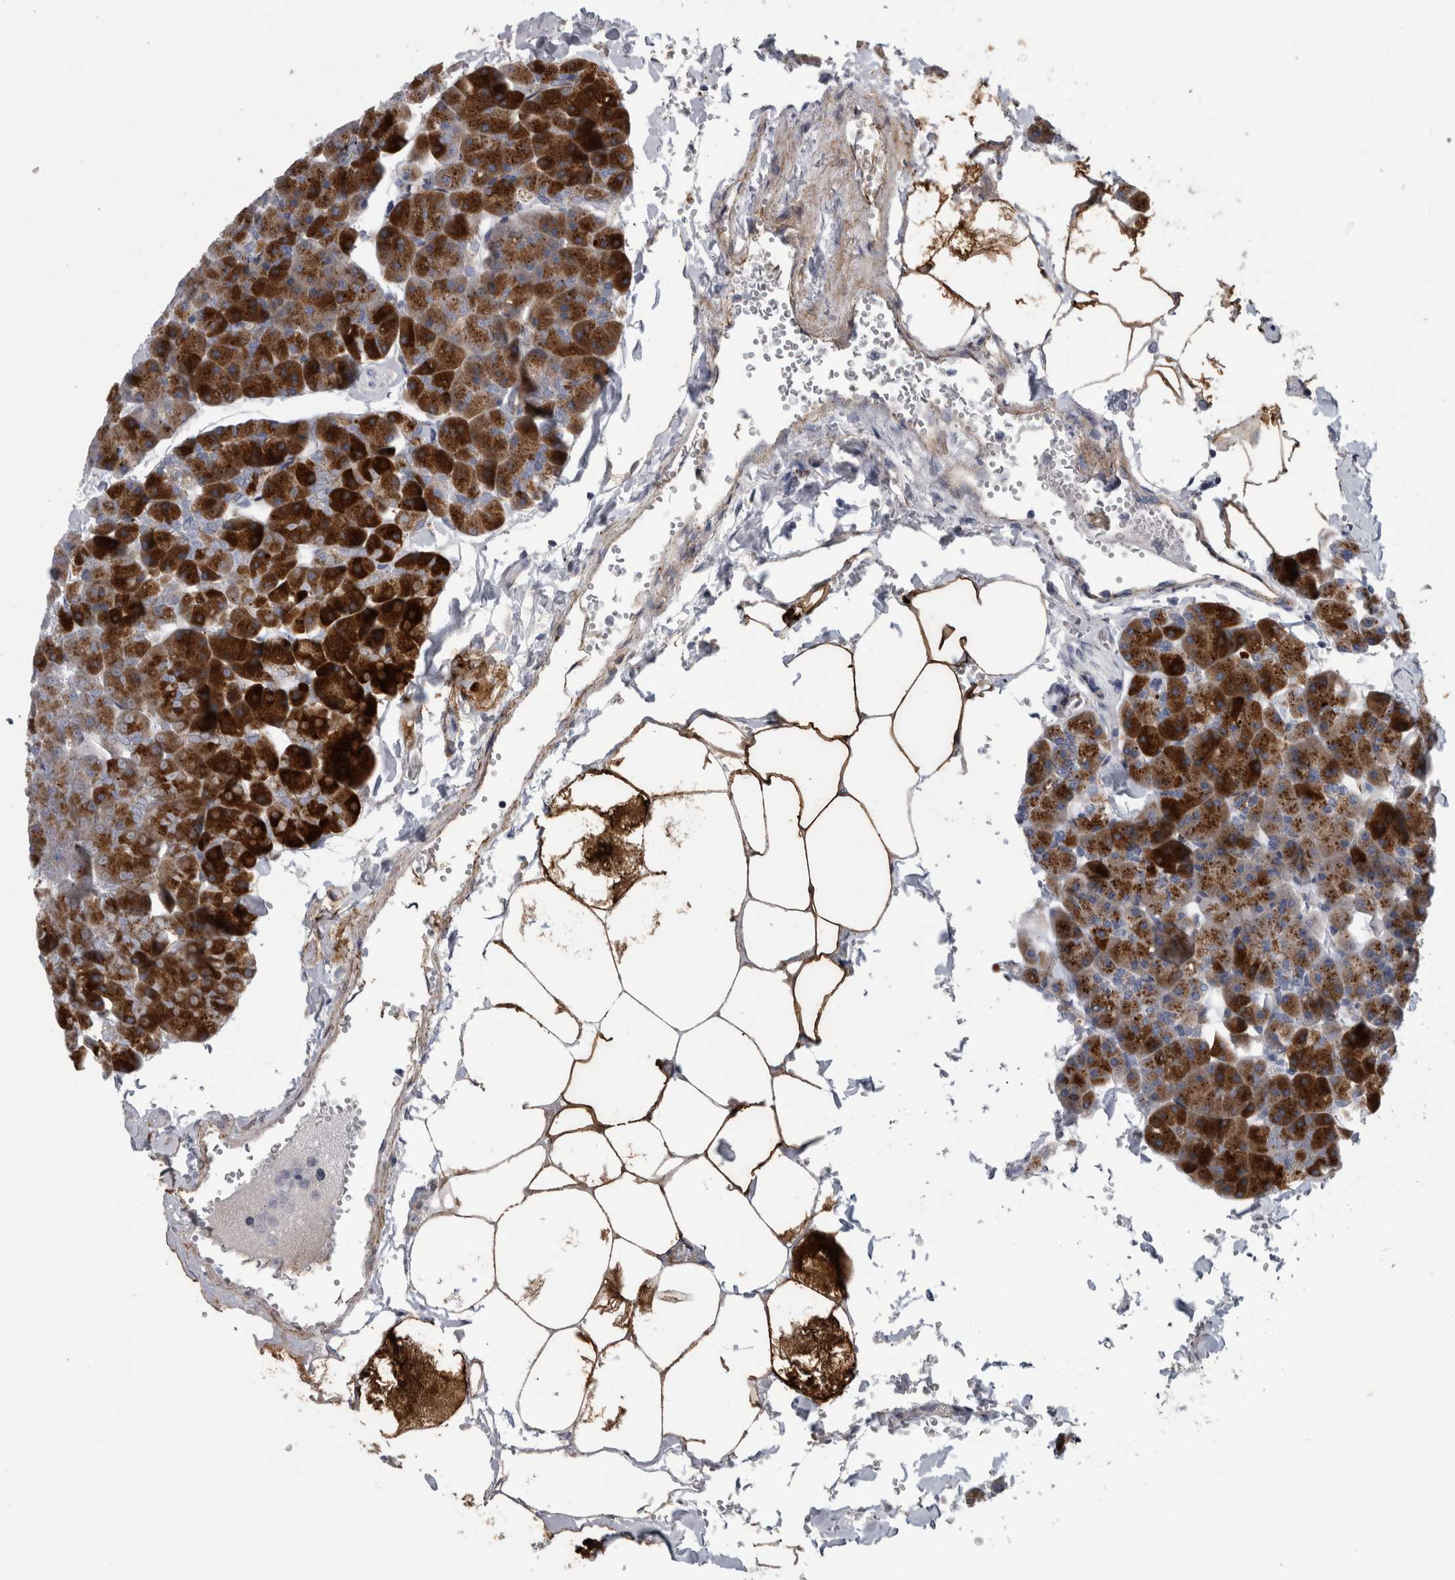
{"staining": {"intensity": "strong", "quantity": "25%-75%", "location": "cytoplasmic/membranous"}, "tissue": "pancreas", "cell_type": "Exocrine glandular cells", "image_type": "normal", "snomed": [{"axis": "morphology", "description": "Normal tissue, NOS"}, {"axis": "topography", "description": "Pancreas"}], "caption": "Exocrine glandular cells show high levels of strong cytoplasmic/membranous expression in about 25%-75% of cells in normal pancreas. (DAB (3,3'-diaminobenzidine) IHC, brown staining for protein, blue staining for nuclei).", "gene": "DPP7", "patient": {"sex": "male", "age": 35}}